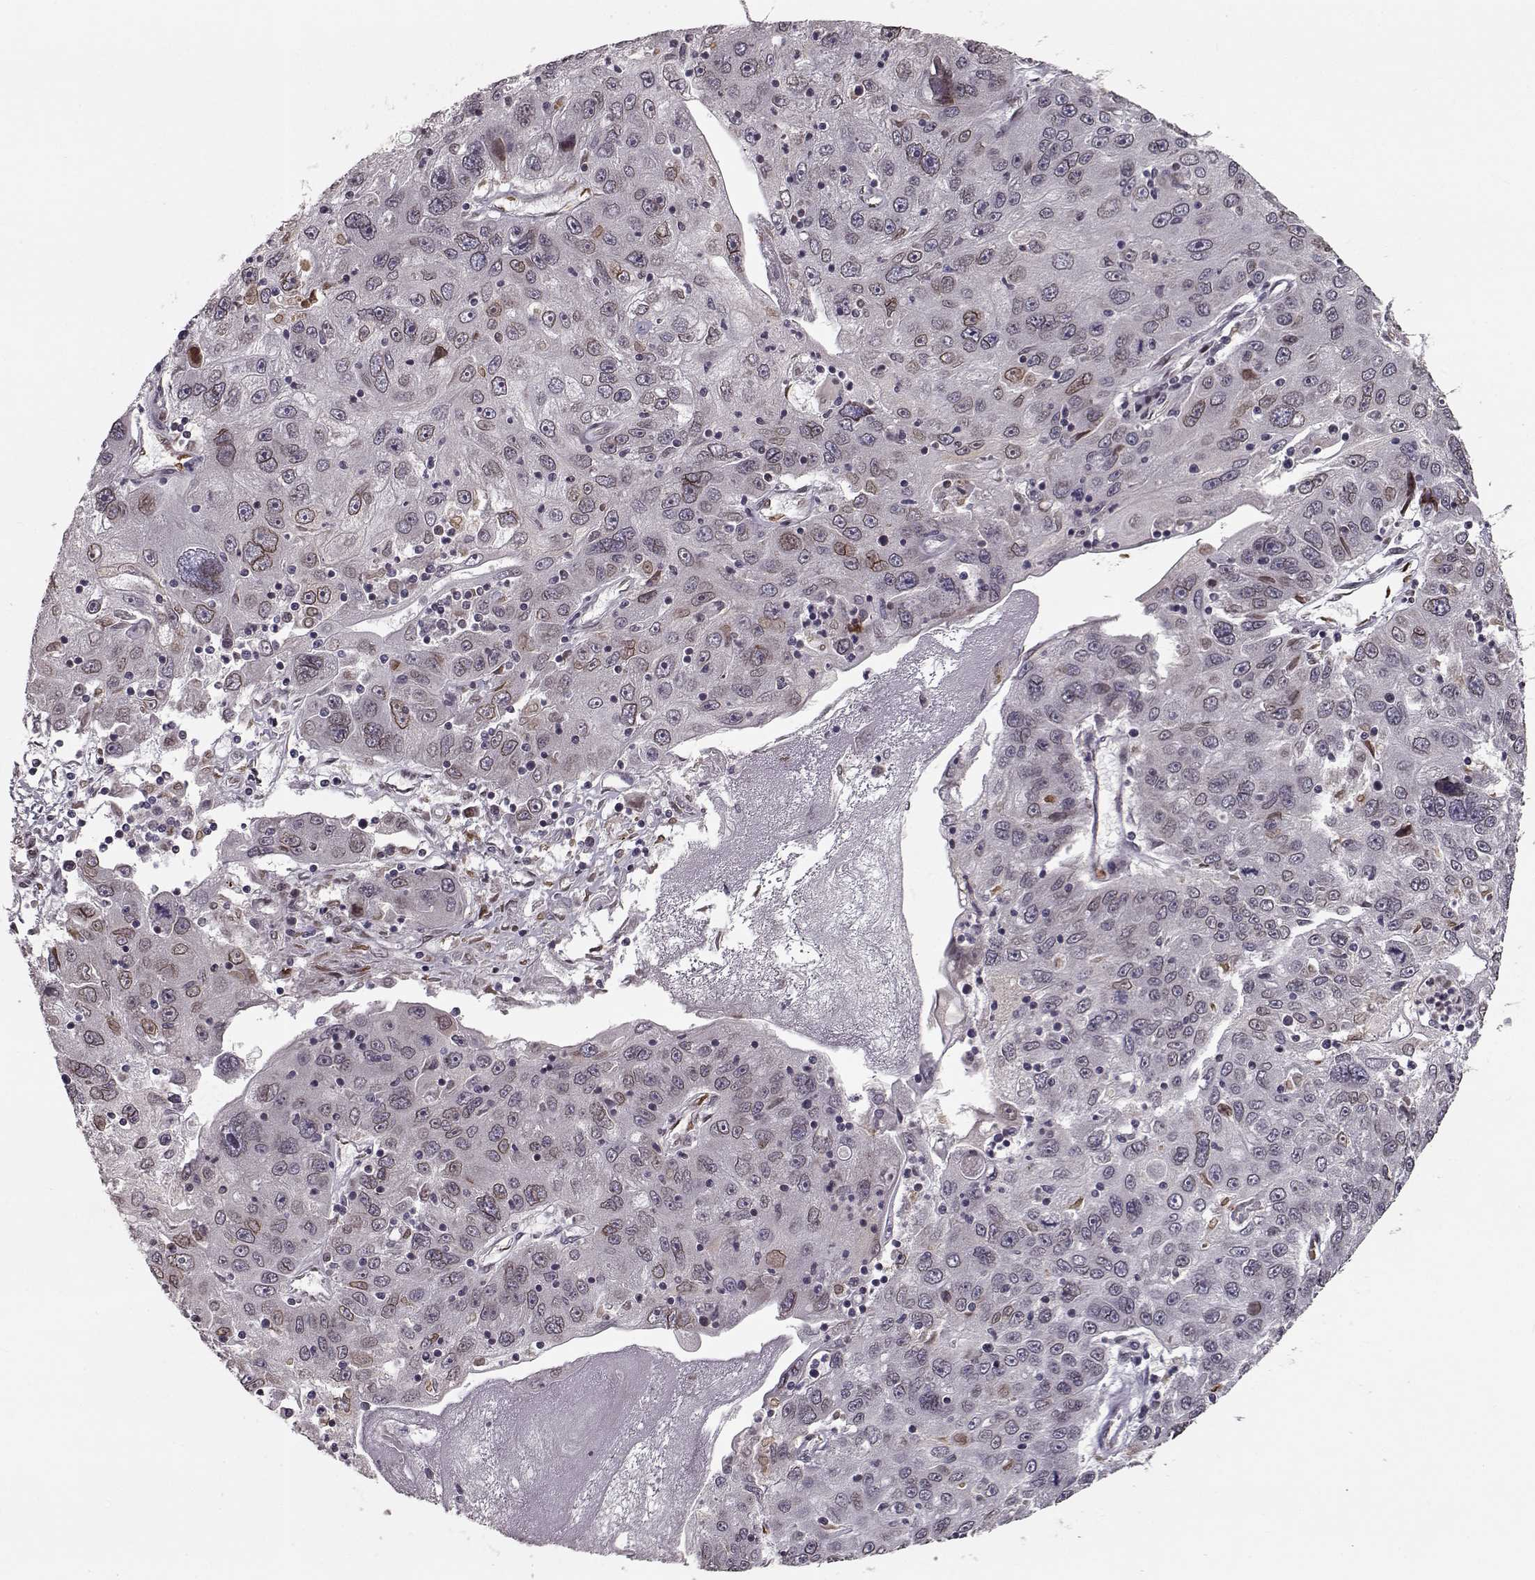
{"staining": {"intensity": "weak", "quantity": "<25%", "location": "cytoplasmic/membranous,nuclear"}, "tissue": "stomach cancer", "cell_type": "Tumor cells", "image_type": "cancer", "snomed": [{"axis": "morphology", "description": "Adenocarcinoma, NOS"}, {"axis": "topography", "description": "Stomach"}], "caption": "A micrograph of stomach cancer stained for a protein displays no brown staining in tumor cells. Brightfield microscopy of IHC stained with DAB (brown) and hematoxylin (blue), captured at high magnification.", "gene": "NUP37", "patient": {"sex": "male", "age": 56}}